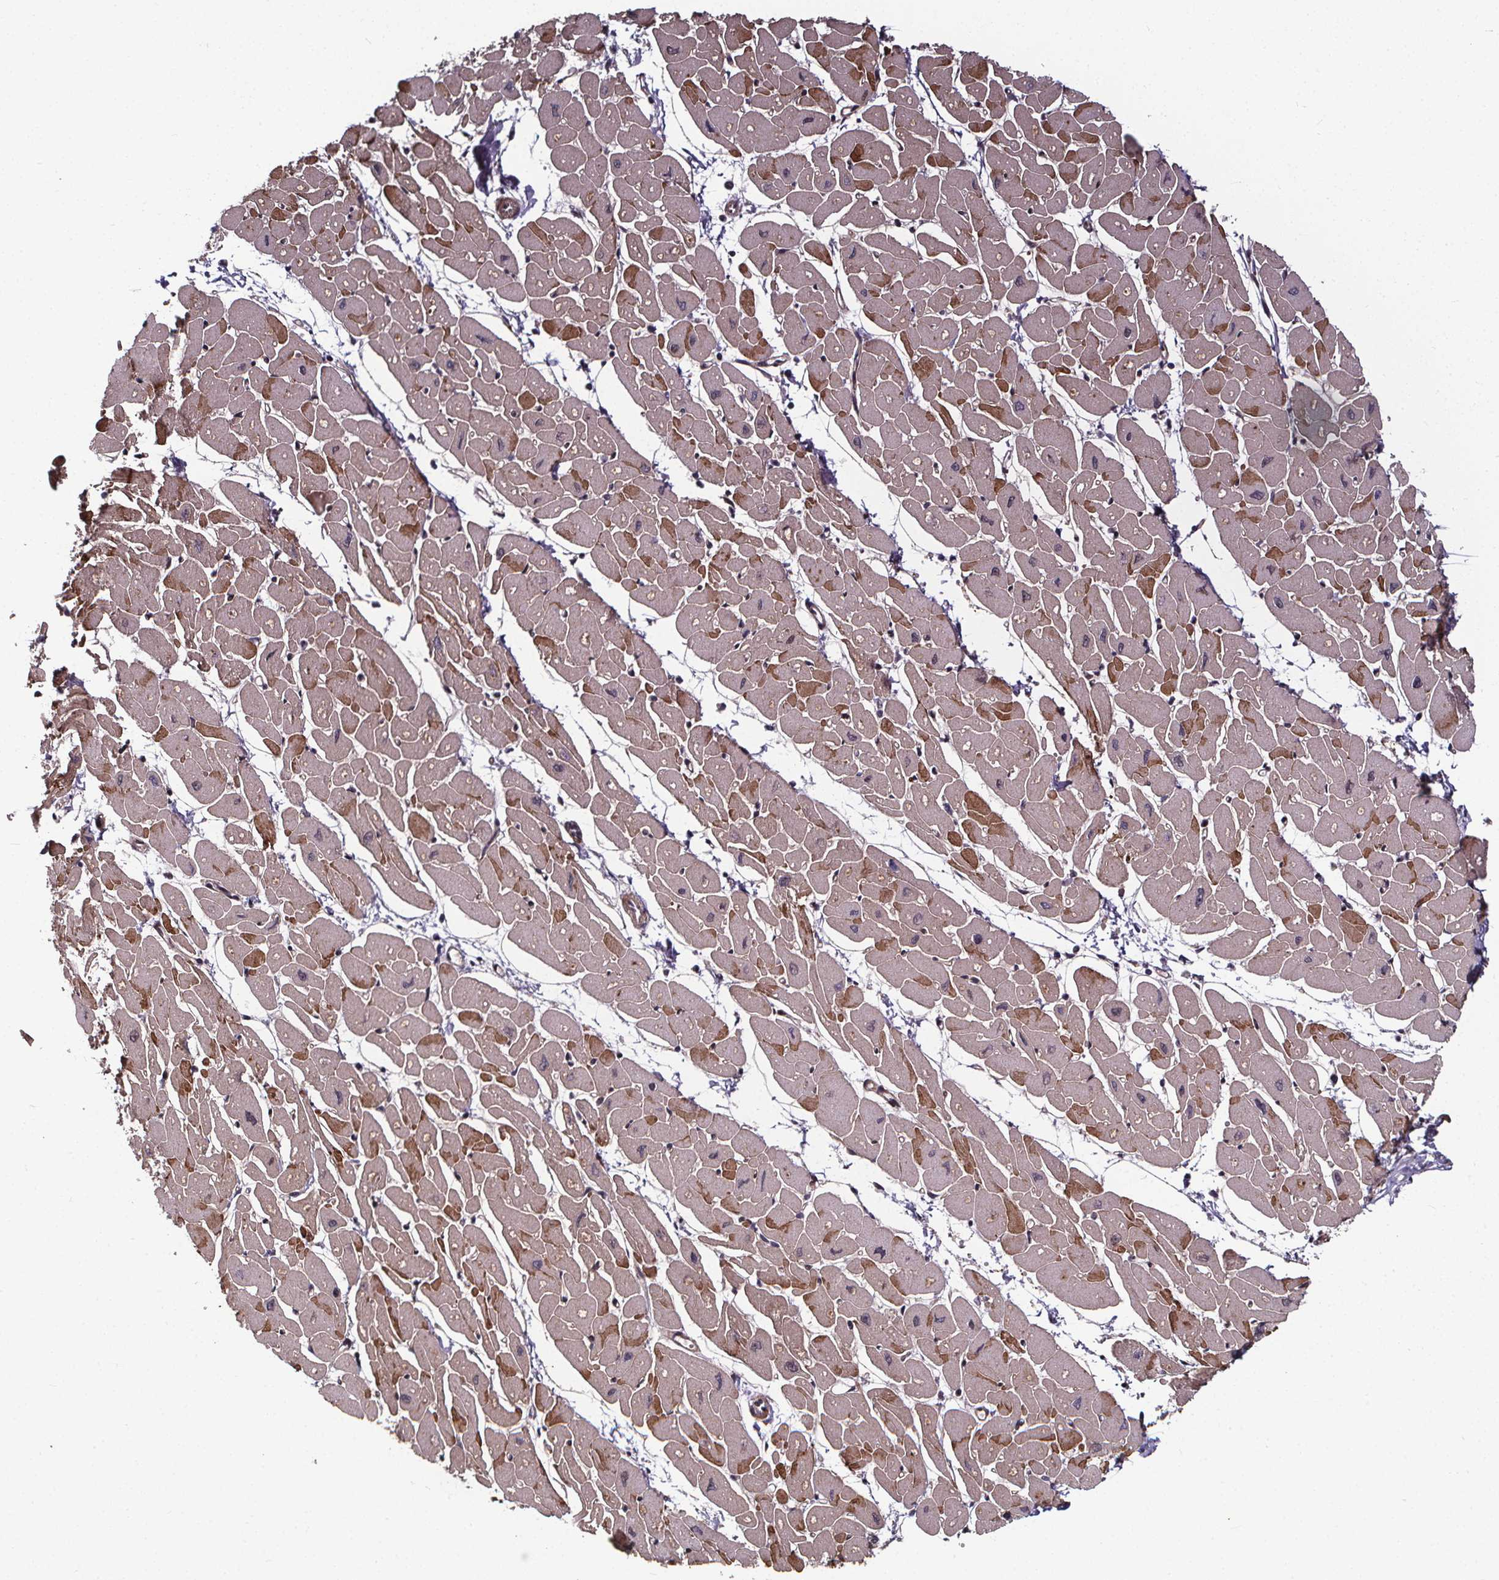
{"staining": {"intensity": "moderate", "quantity": "<25%", "location": "cytoplasmic/membranous"}, "tissue": "heart muscle", "cell_type": "Cardiomyocytes", "image_type": "normal", "snomed": [{"axis": "morphology", "description": "Normal tissue, NOS"}, {"axis": "topography", "description": "Heart"}], "caption": "A high-resolution image shows immunohistochemistry (IHC) staining of unremarkable heart muscle, which demonstrates moderate cytoplasmic/membranous positivity in approximately <25% of cardiomyocytes.", "gene": "DDIT3", "patient": {"sex": "male", "age": 57}}